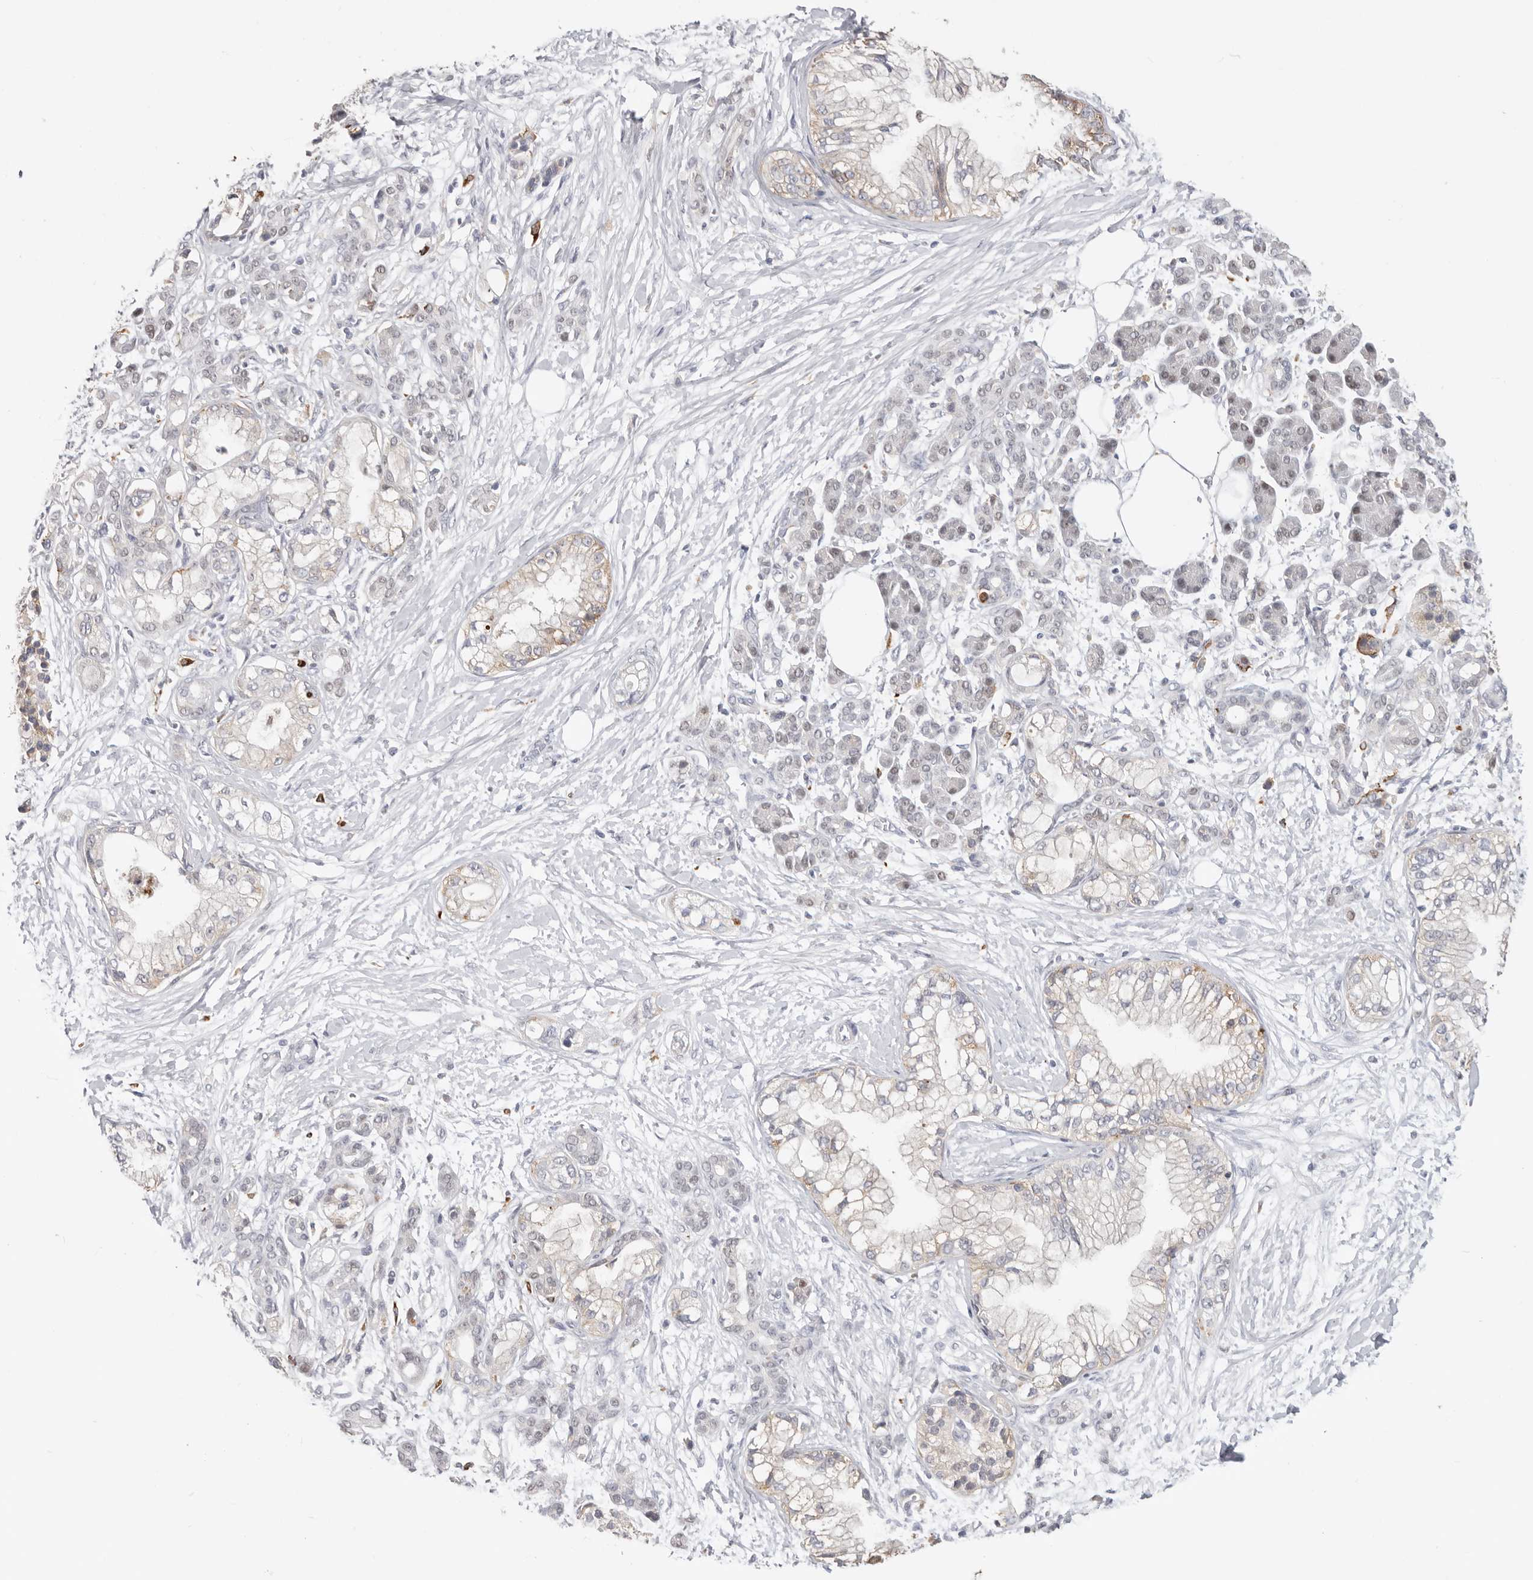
{"staining": {"intensity": "moderate", "quantity": "25%-75%", "location": "cytoplasmic/membranous"}, "tissue": "pancreatic cancer", "cell_type": "Tumor cells", "image_type": "cancer", "snomed": [{"axis": "morphology", "description": "Adenocarcinoma, NOS"}, {"axis": "topography", "description": "Pancreas"}], "caption": "Approximately 25%-75% of tumor cells in pancreatic cancer (adenocarcinoma) reveal moderate cytoplasmic/membranous protein positivity as visualized by brown immunohistochemical staining.", "gene": "TFRC", "patient": {"sex": "male", "age": 68}}